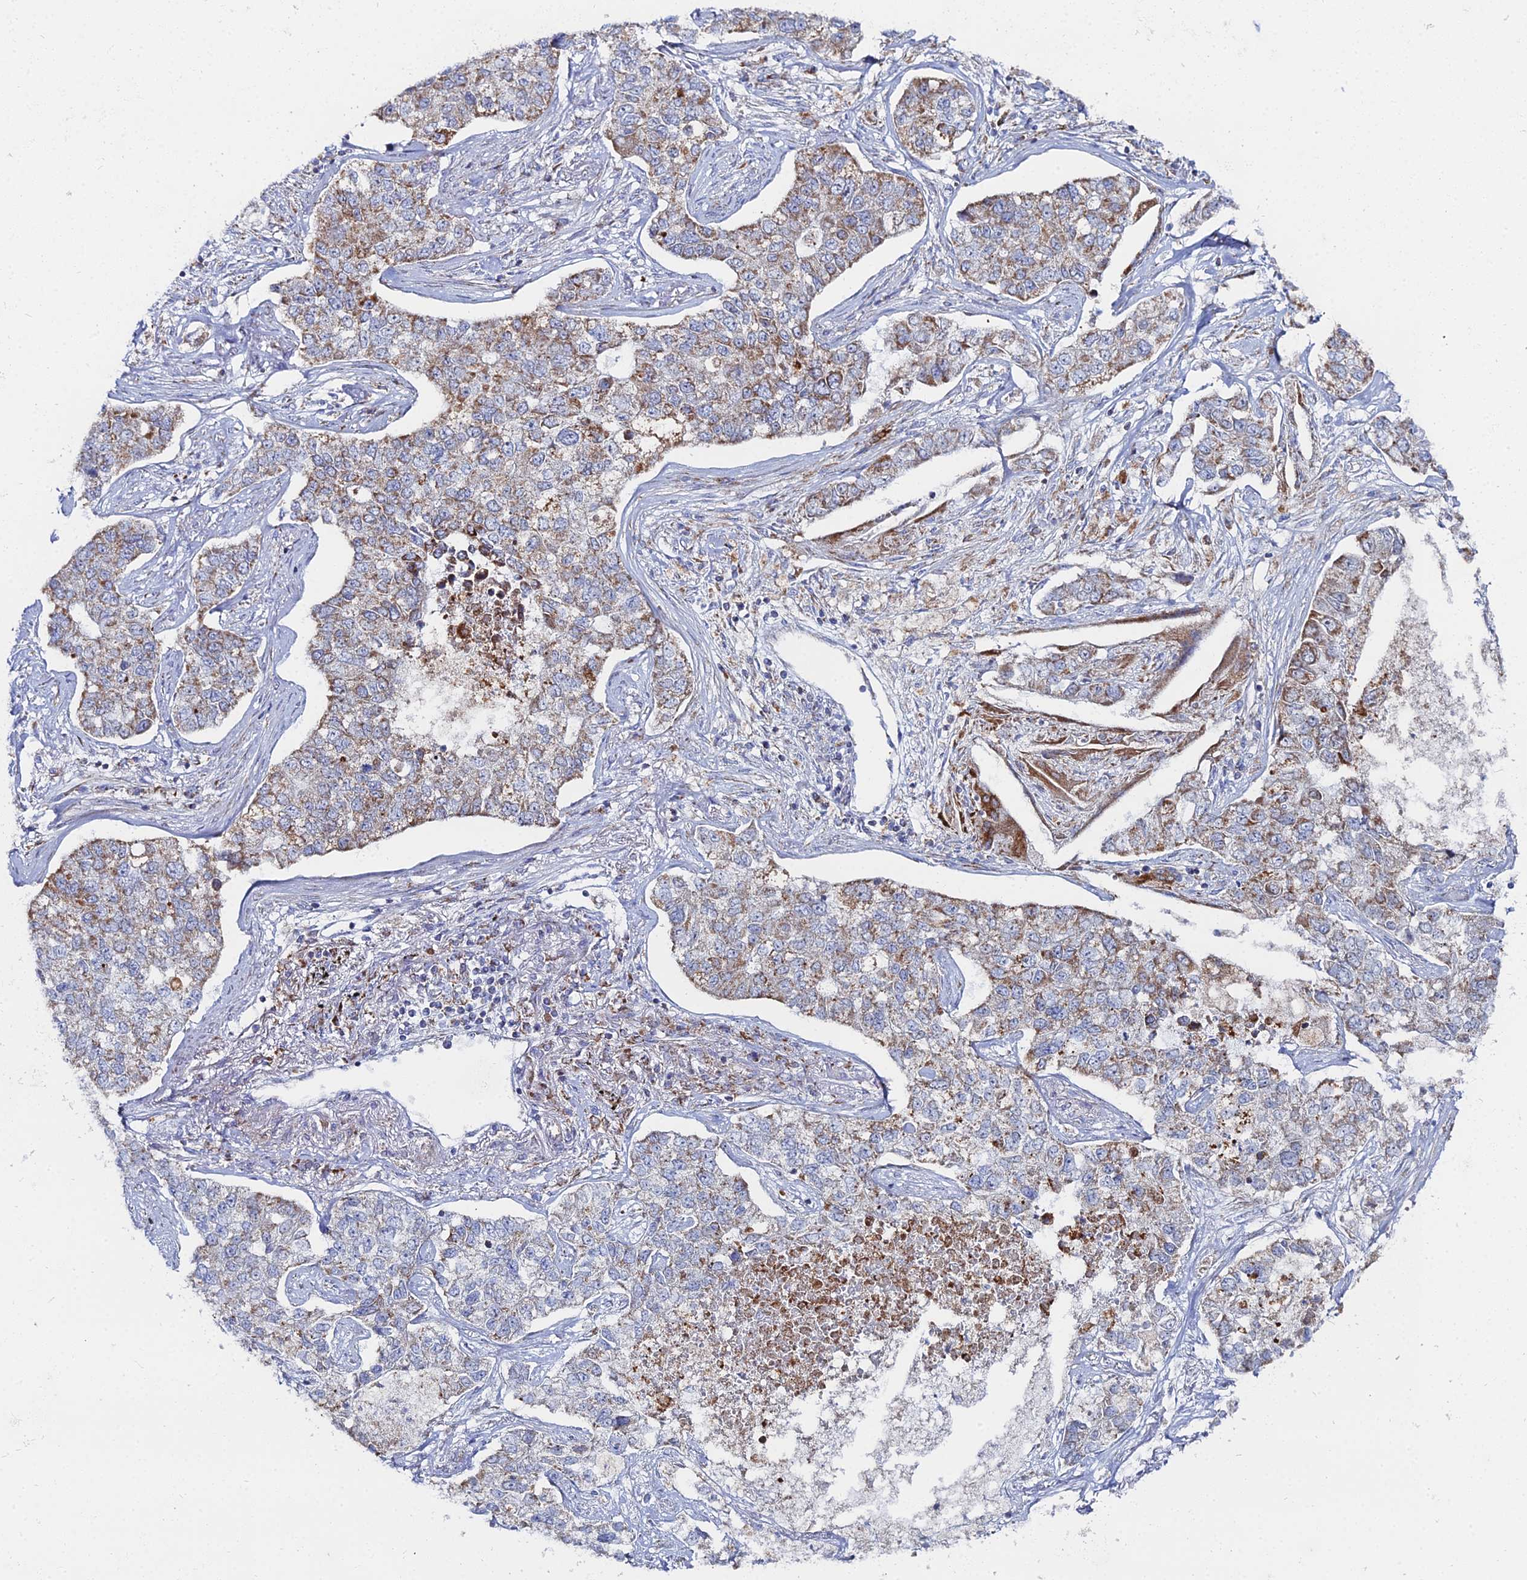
{"staining": {"intensity": "moderate", "quantity": "25%-75%", "location": "cytoplasmic/membranous"}, "tissue": "lung cancer", "cell_type": "Tumor cells", "image_type": "cancer", "snomed": [{"axis": "morphology", "description": "Adenocarcinoma, NOS"}, {"axis": "topography", "description": "Lung"}], "caption": "Lung adenocarcinoma stained for a protein displays moderate cytoplasmic/membranous positivity in tumor cells. (brown staining indicates protein expression, while blue staining denotes nuclei).", "gene": "MPC1", "patient": {"sex": "male", "age": 49}}